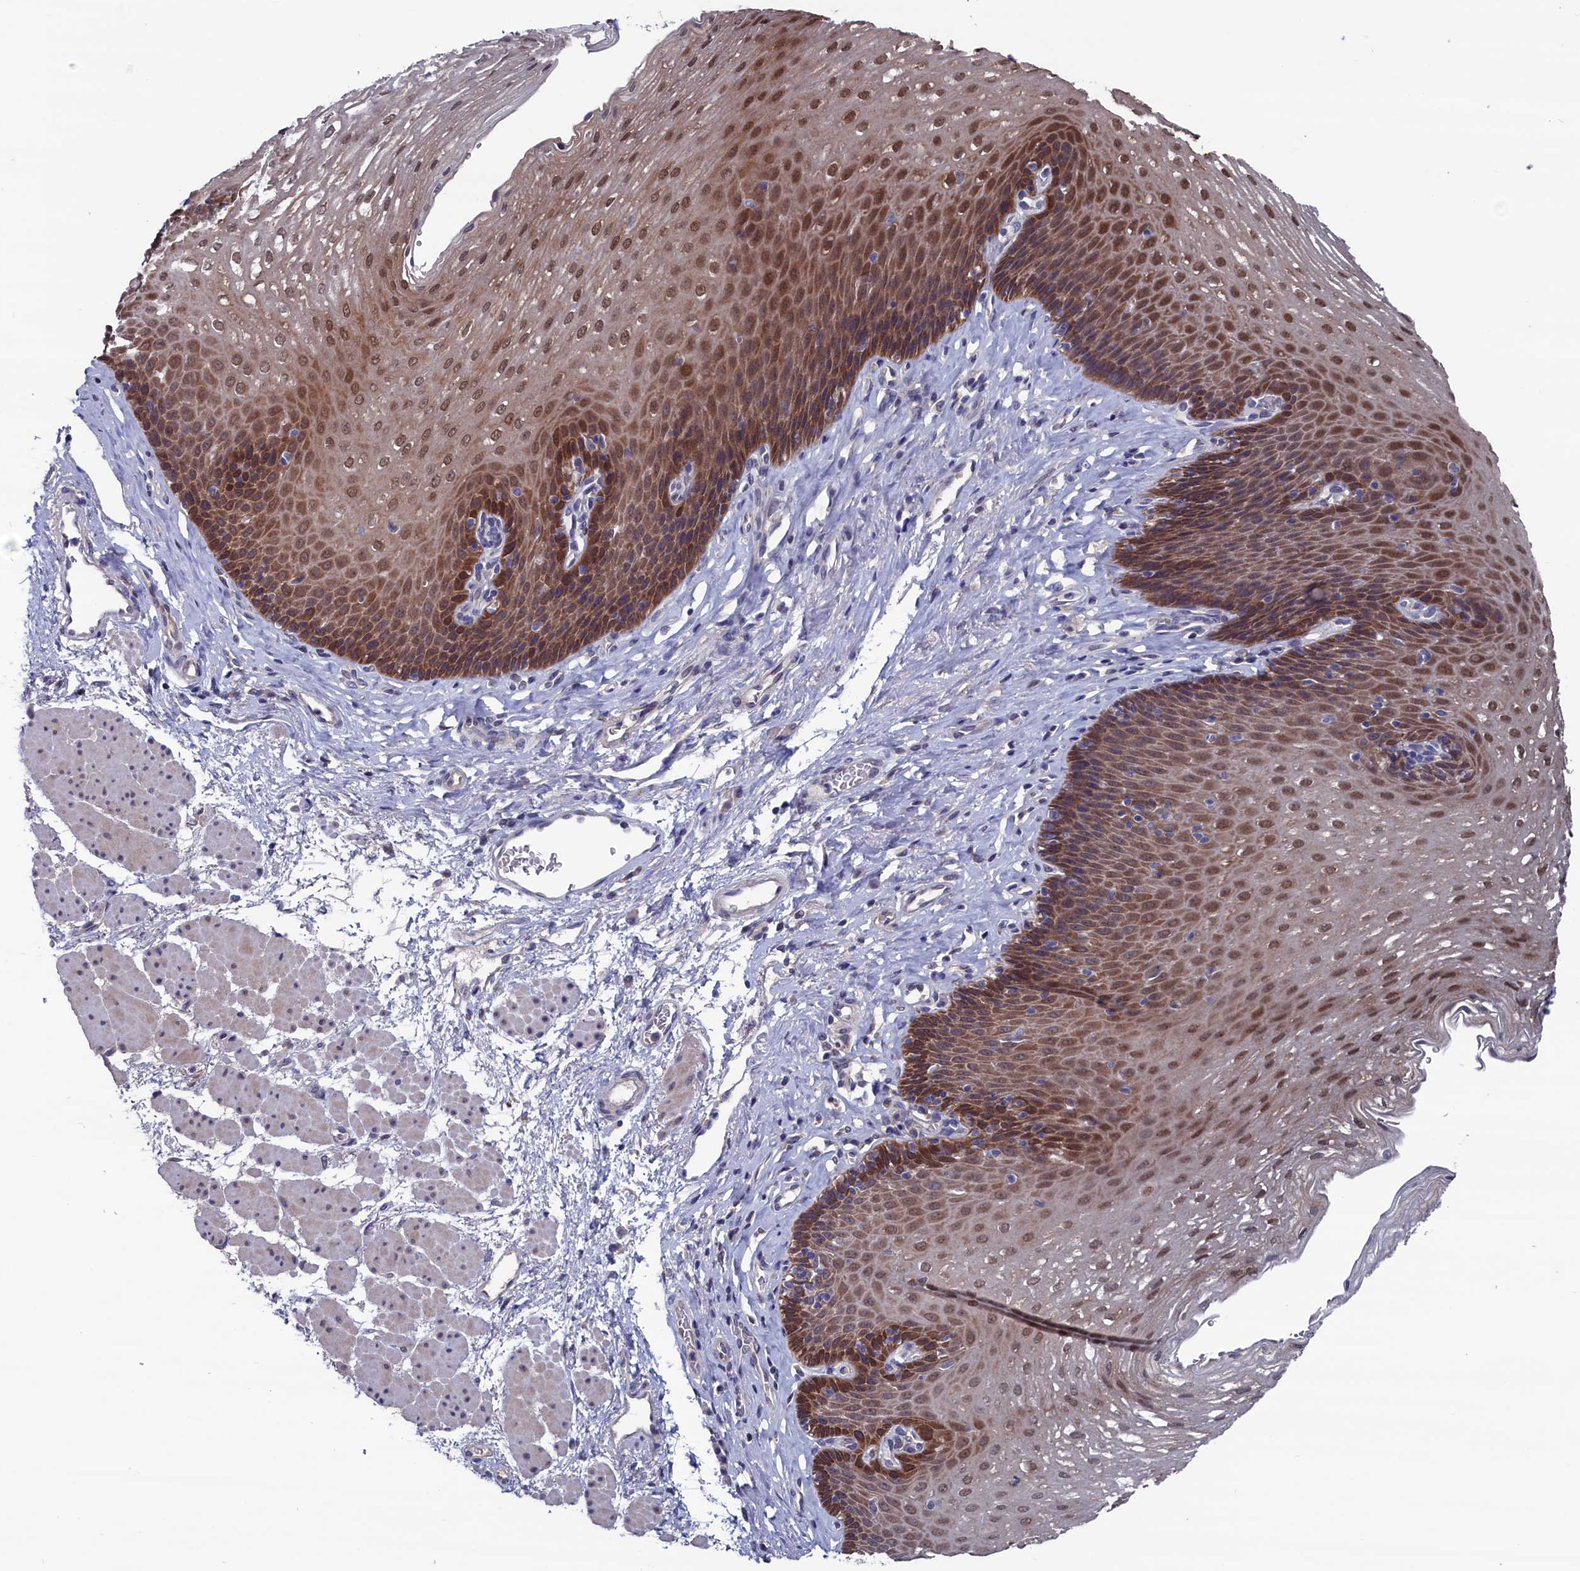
{"staining": {"intensity": "strong", "quantity": "25%-75%", "location": "cytoplasmic/membranous,nuclear"}, "tissue": "esophagus", "cell_type": "Squamous epithelial cells", "image_type": "normal", "snomed": [{"axis": "morphology", "description": "Normal tissue, NOS"}, {"axis": "topography", "description": "Esophagus"}], "caption": "Immunohistochemical staining of benign esophagus exhibits strong cytoplasmic/membranous,nuclear protein expression in about 25%-75% of squamous epithelial cells.", "gene": "SPATA13", "patient": {"sex": "female", "age": 66}}